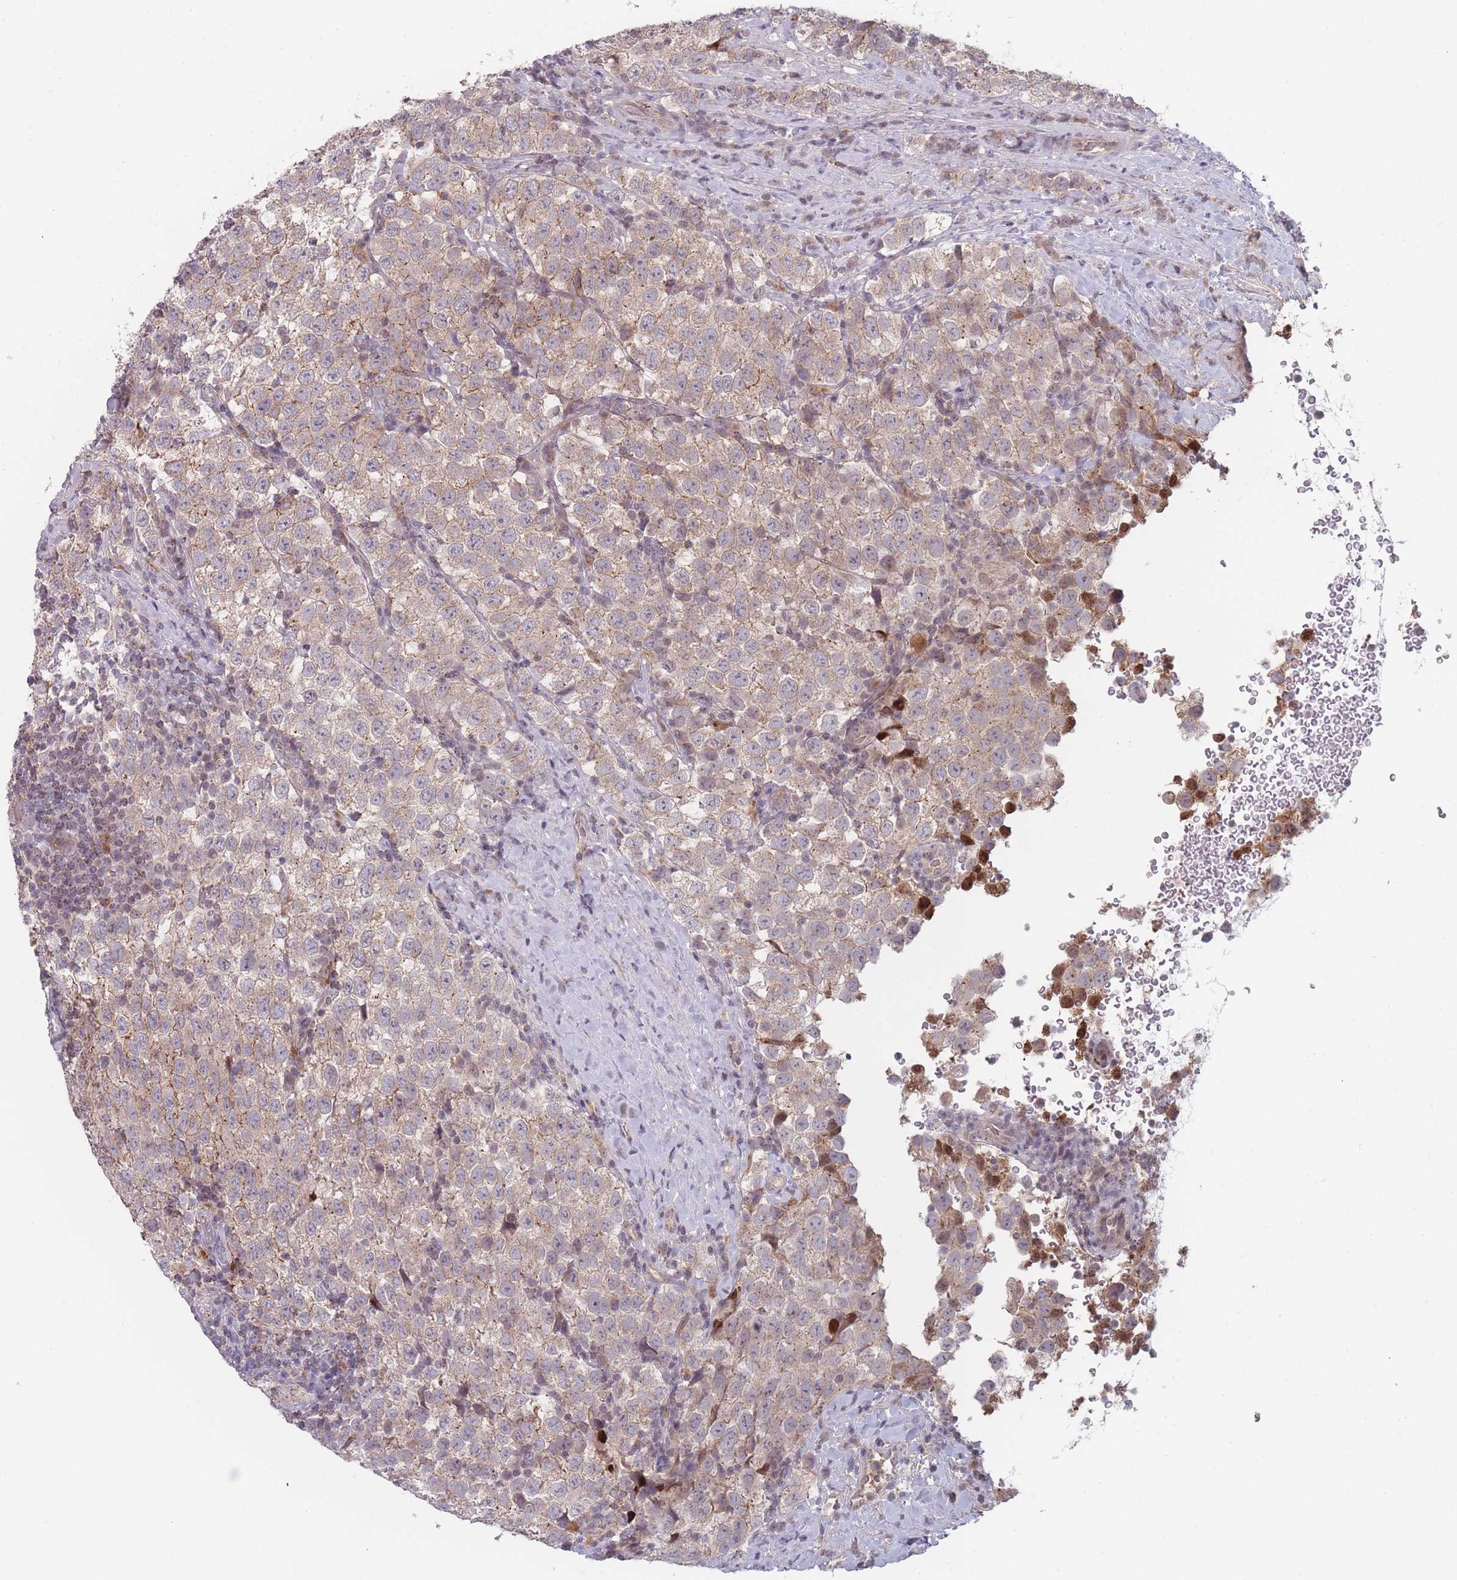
{"staining": {"intensity": "weak", "quantity": ">75%", "location": "cytoplasmic/membranous"}, "tissue": "testis cancer", "cell_type": "Tumor cells", "image_type": "cancer", "snomed": [{"axis": "morphology", "description": "Seminoma, NOS"}, {"axis": "topography", "description": "Testis"}], "caption": "High-power microscopy captured an immunohistochemistry (IHC) histopathology image of testis seminoma, revealing weak cytoplasmic/membranous expression in about >75% of tumor cells.", "gene": "TMEM232", "patient": {"sex": "male", "age": 34}}